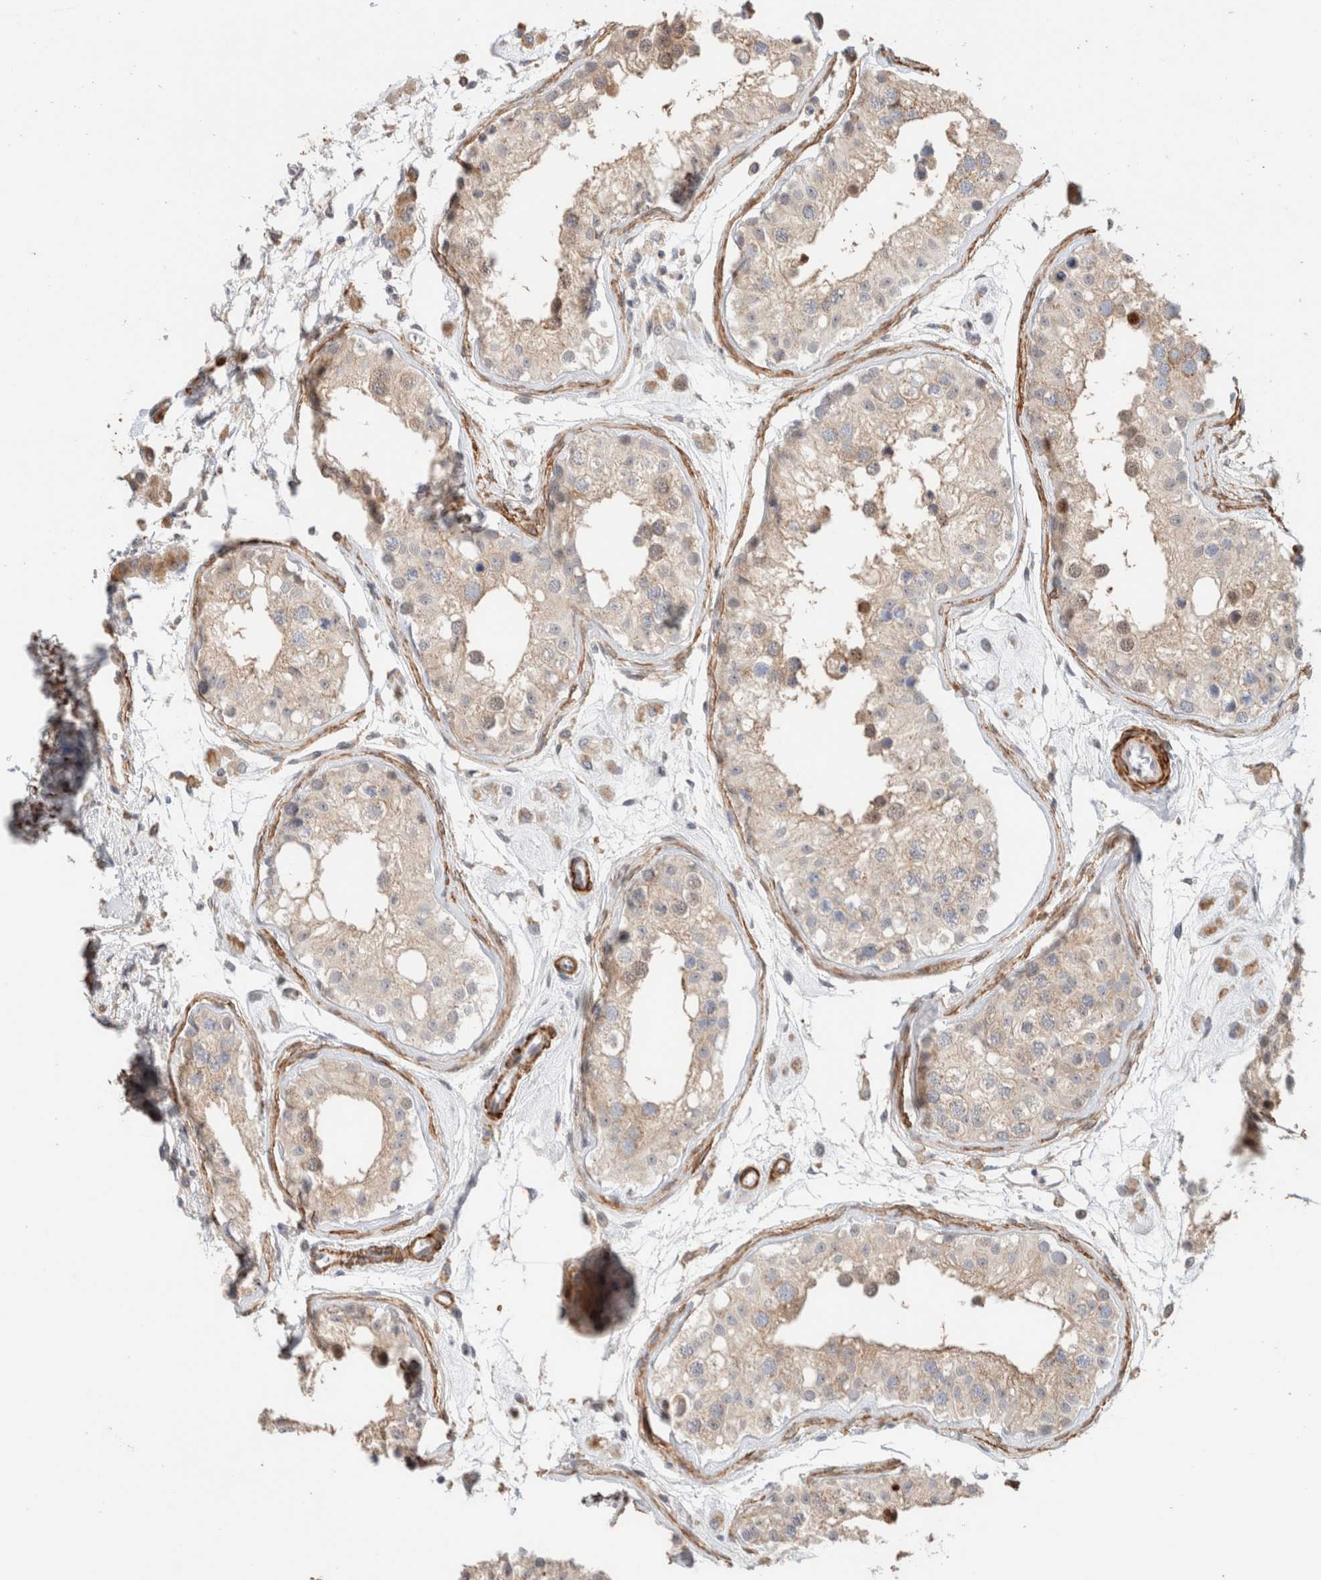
{"staining": {"intensity": "strong", "quantity": "25%-75%", "location": "cytoplasmic/membranous,nuclear"}, "tissue": "testis", "cell_type": "Cells in seminiferous ducts", "image_type": "normal", "snomed": [{"axis": "morphology", "description": "Normal tissue, NOS"}, {"axis": "morphology", "description": "Adenocarcinoma, metastatic, NOS"}, {"axis": "topography", "description": "Testis"}], "caption": "A high-resolution histopathology image shows immunohistochemistry staining of unremarkable testis, which displays strong cytoplasmic/membranous,nuclear positivity in approximately 25%-75% of cells in seminiferous ducts. (DAB (3,3'-diaminobenzidine) IHC, brown staining for protein, blue staining for nuclei).", "gene": "ID3", "patient": {"sex": "male", "age": 26}}